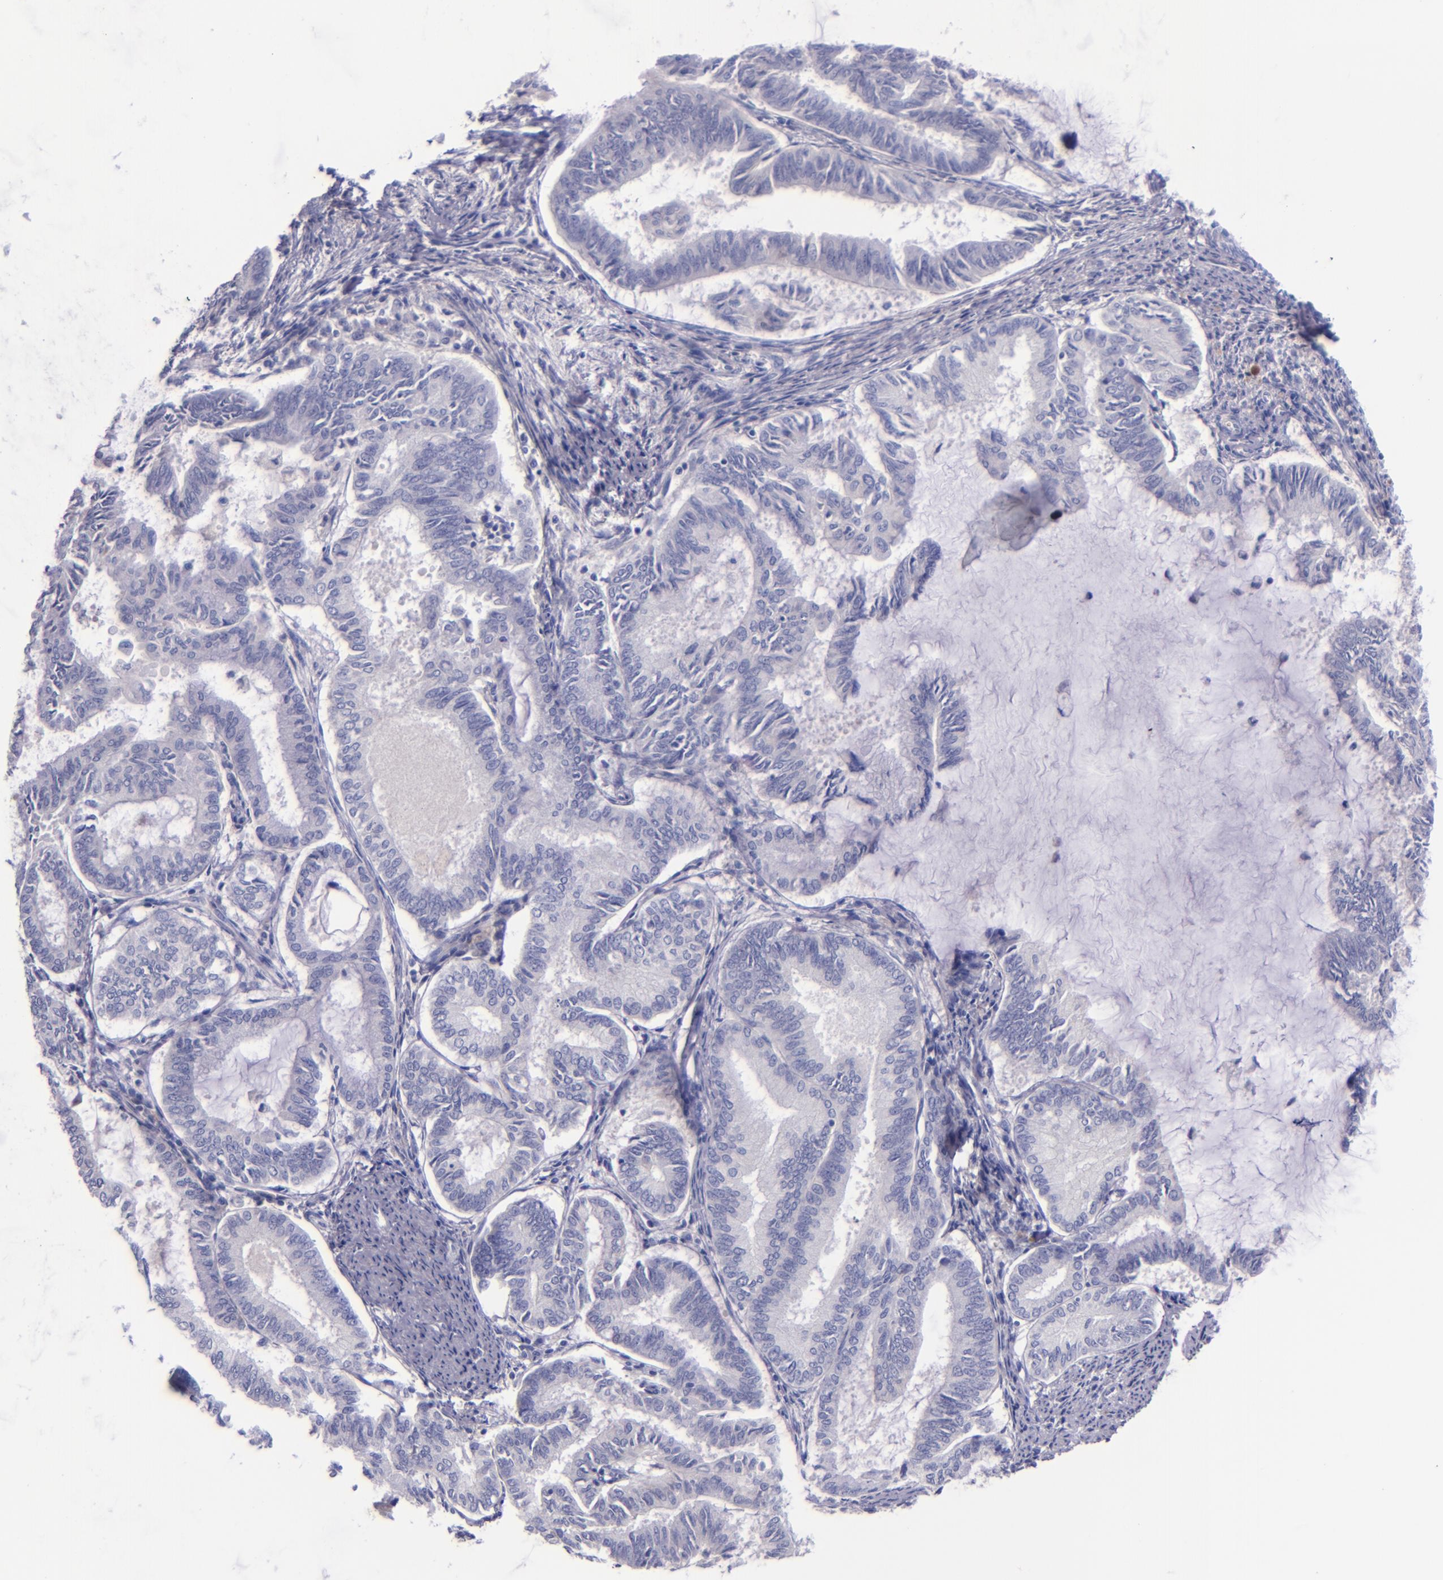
{"staining": {"intensity": "negative", "quantity": "none", "location": "none"}, "tissue": "endometrial cancer", "cell_type": "Tumor cells", "image_type": "cancer", "snomed": [{"axis": "morphology", "description": "Adenocarcinoma, NOS"}, {"axis": "topography", "description": "Endometrium"}], "caption": "A high-resolution image shows immunohistochemistry (IHC) staining of endometrial adenocarcinoma, which demonstrates no significant positivity in tumor cells.", "gene": "KNG1", "patient": {"sex": "female", "age": 86}}